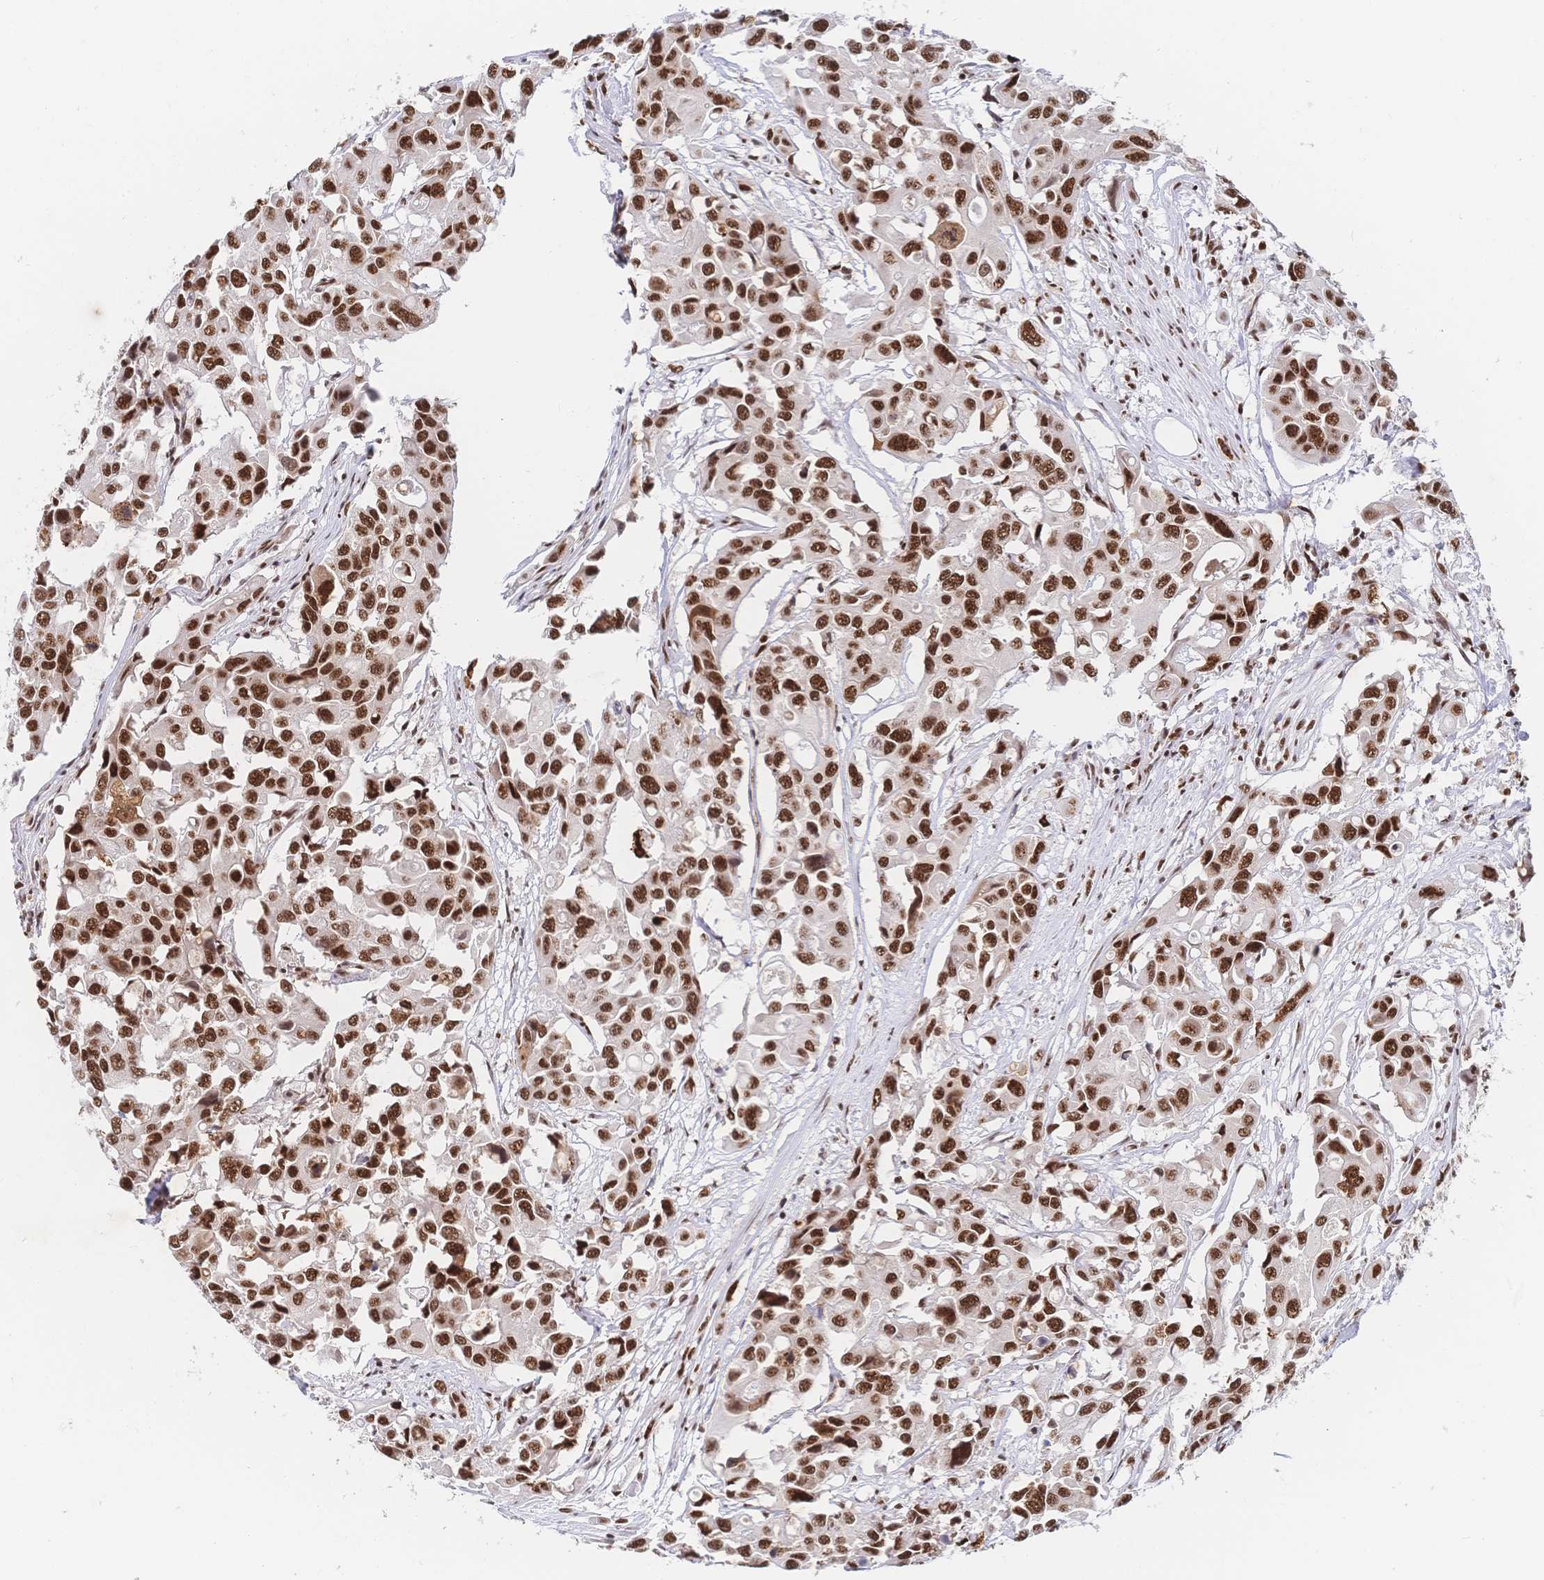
{"staining": {"intensity": "strong", "quantity": ">75%", "location": "nuclear"}, "tissue": "colorectal cancer", "cell_type": "Tumor cells", "image_type": "cancer", "snomed": [{"axis": "morphology", "description": "Adenocarcinoma, NOS"}, {"axis": "topography", "description": "Colon"}], "caption": "High-power microscopy captured an IHC micrograph of colorectal adenocarcinoma, revealing strong nuclear staining in approximately >75% of tumor cells.", "gene": "SRSF1", "patient": {"sex": "male", "age": 77}}